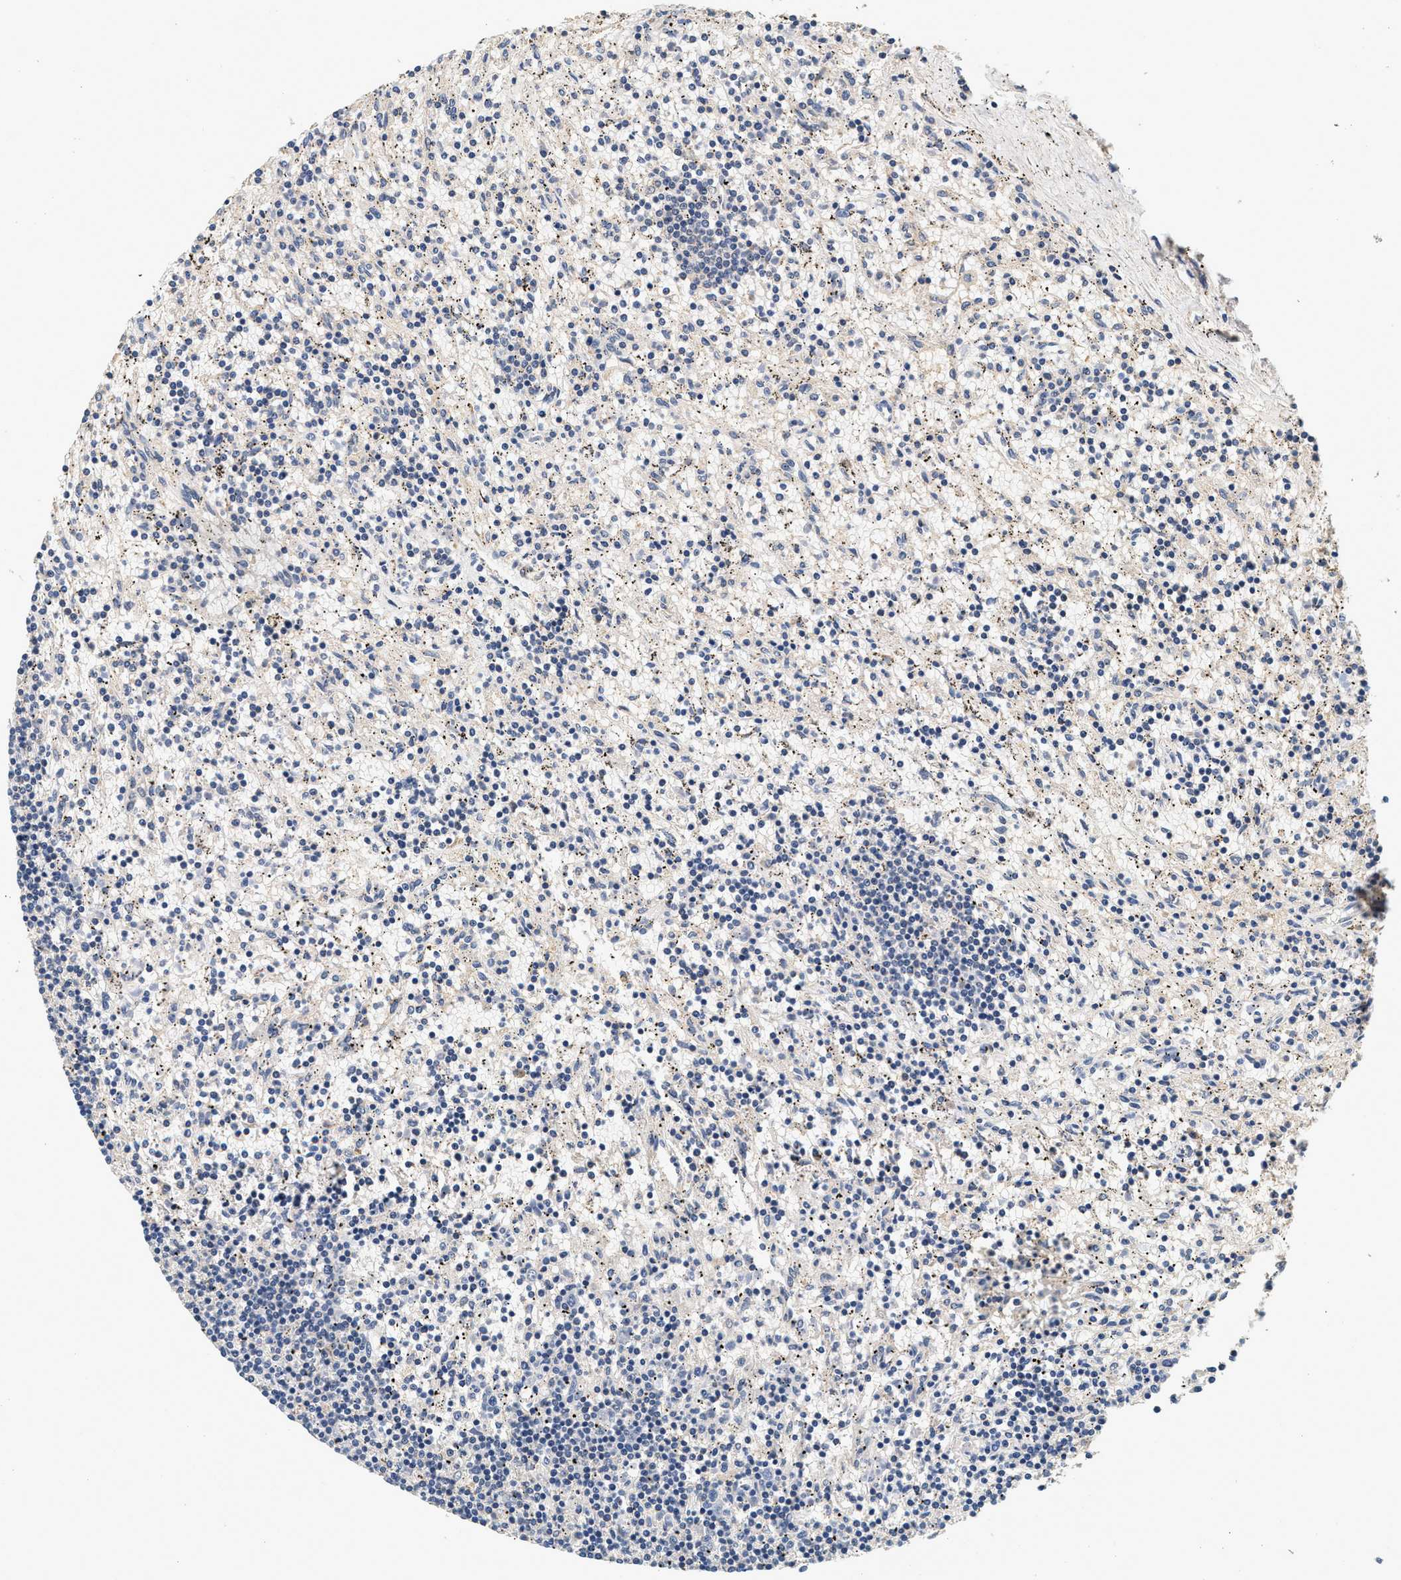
{"staining": {"intensity": "negative", "quantity": "none", "location": "none"}, "tissue": "lymphoma", "cell_type": "Tumor cells", "image_type": "cancer", "snomed": [{"axis": "morphology", "description": "Malignant lymphoma, non-Hodgkin's type, Low grade"}, {"axis": "topography", "description": "Spleen"}], "caption": "Protein analysis of lymphoma displays no significant expression in tumor cells.", "gene": "PTGR3", "patient": {"sex": "male", "age": 76}}